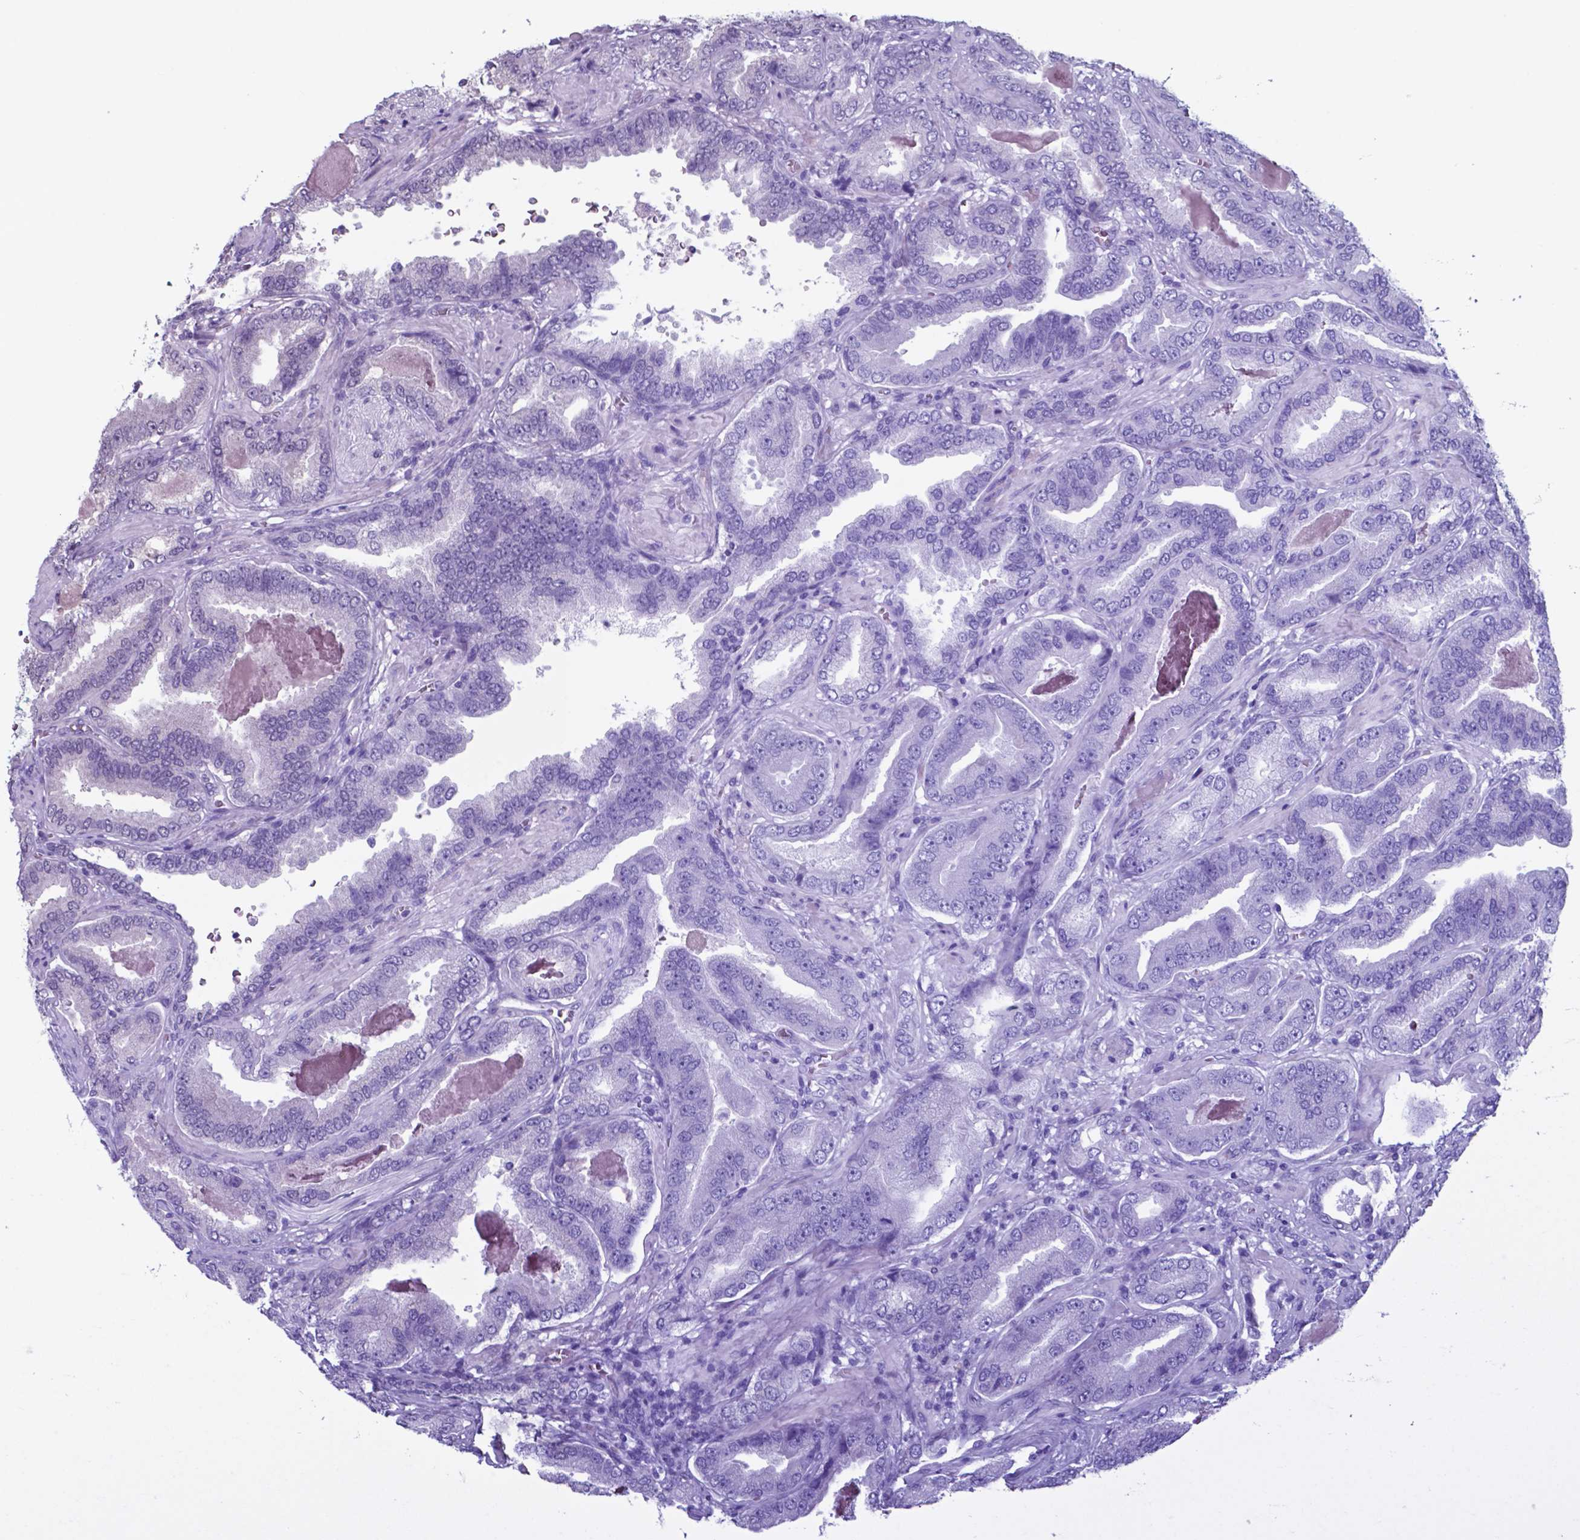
{"staining": {"intensity": "negative", "quantity": "none", "location": "none"}, "tissue": "prostate cancer", "cell_type": "Tumor cells", "image_type": "cancer", "snomed": [{"axis": "morphology", "description": "Adenocarcinoma, NOS"}, {"axis": "topography", "description": "Prostate"}], "caption": "Immunohistochemistry (IHC) of human prostate cancer (adenocarcinoma) demonstrates no expression in tumor cells.", "gene": "UBA1", "patient": {"sex": "male", "age": 64}}